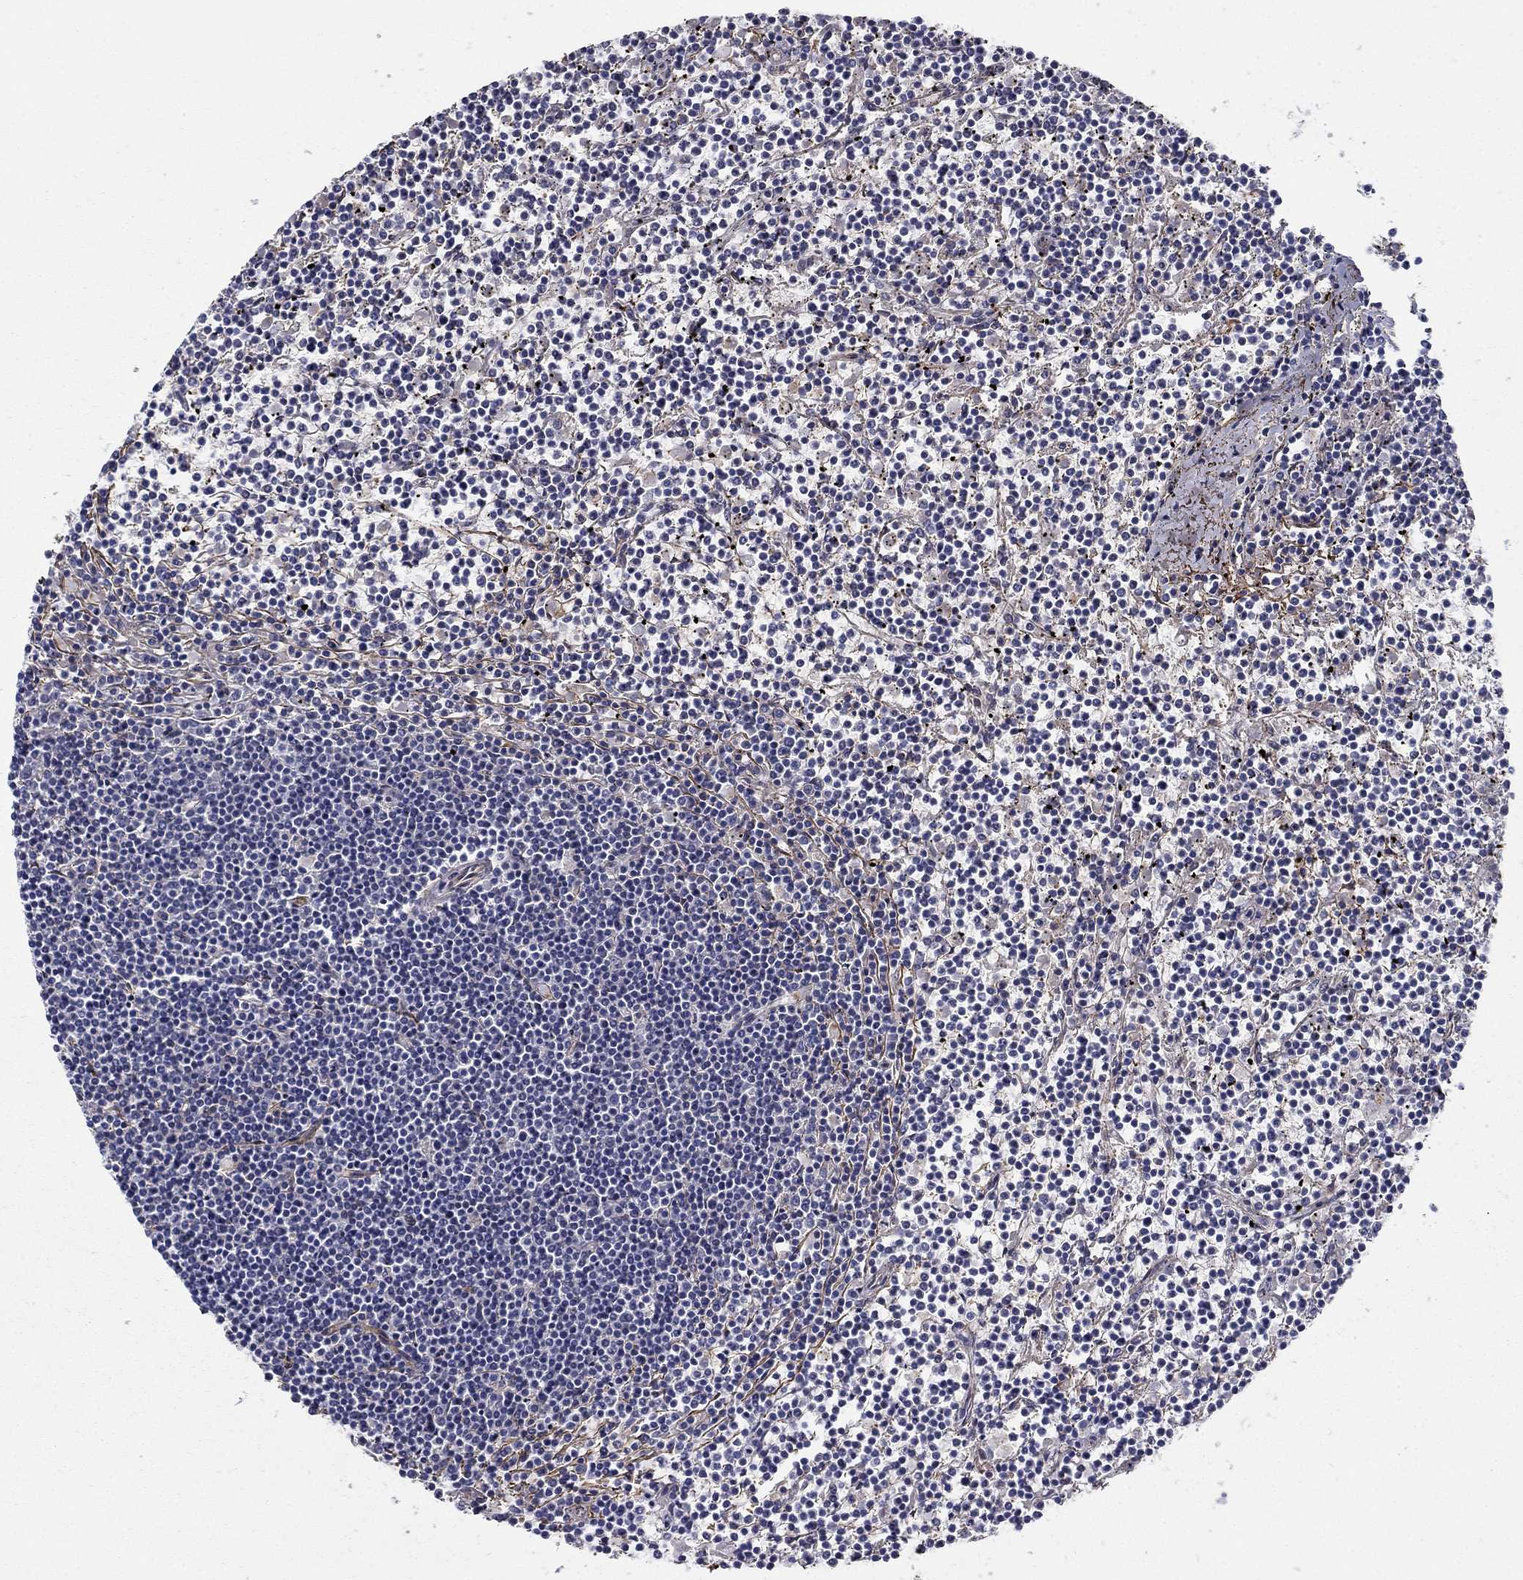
{"staining": {"intensity": "negative", "quantity": "none", "location": "none"}, "tissue": "lymphoma", "cell_type": "Tumor cells", "image_type": "cancer", "snomed": [{"axis": "morphology", "description": "Malignant lymphoma, non-Hodgkin's type, Low grade"}, {"axis": "topography", "description": "Spleen"}], "caption": "This photomicrograph is of malignant lymphoma, non-Hodgkin's type (low-grade) stained with immunohistochemistry (IHC) to label a protein in brown with the nuclei are counter-stained blue. There is no expression in tumor cells. (DAB (3,3'-diaminobenzidine) immunohistochemistry (IHC) visualized using brightfield microscopy, high magnification).", "gene": "KRBA1", "patient": {"sex": "female", "age": 19}}